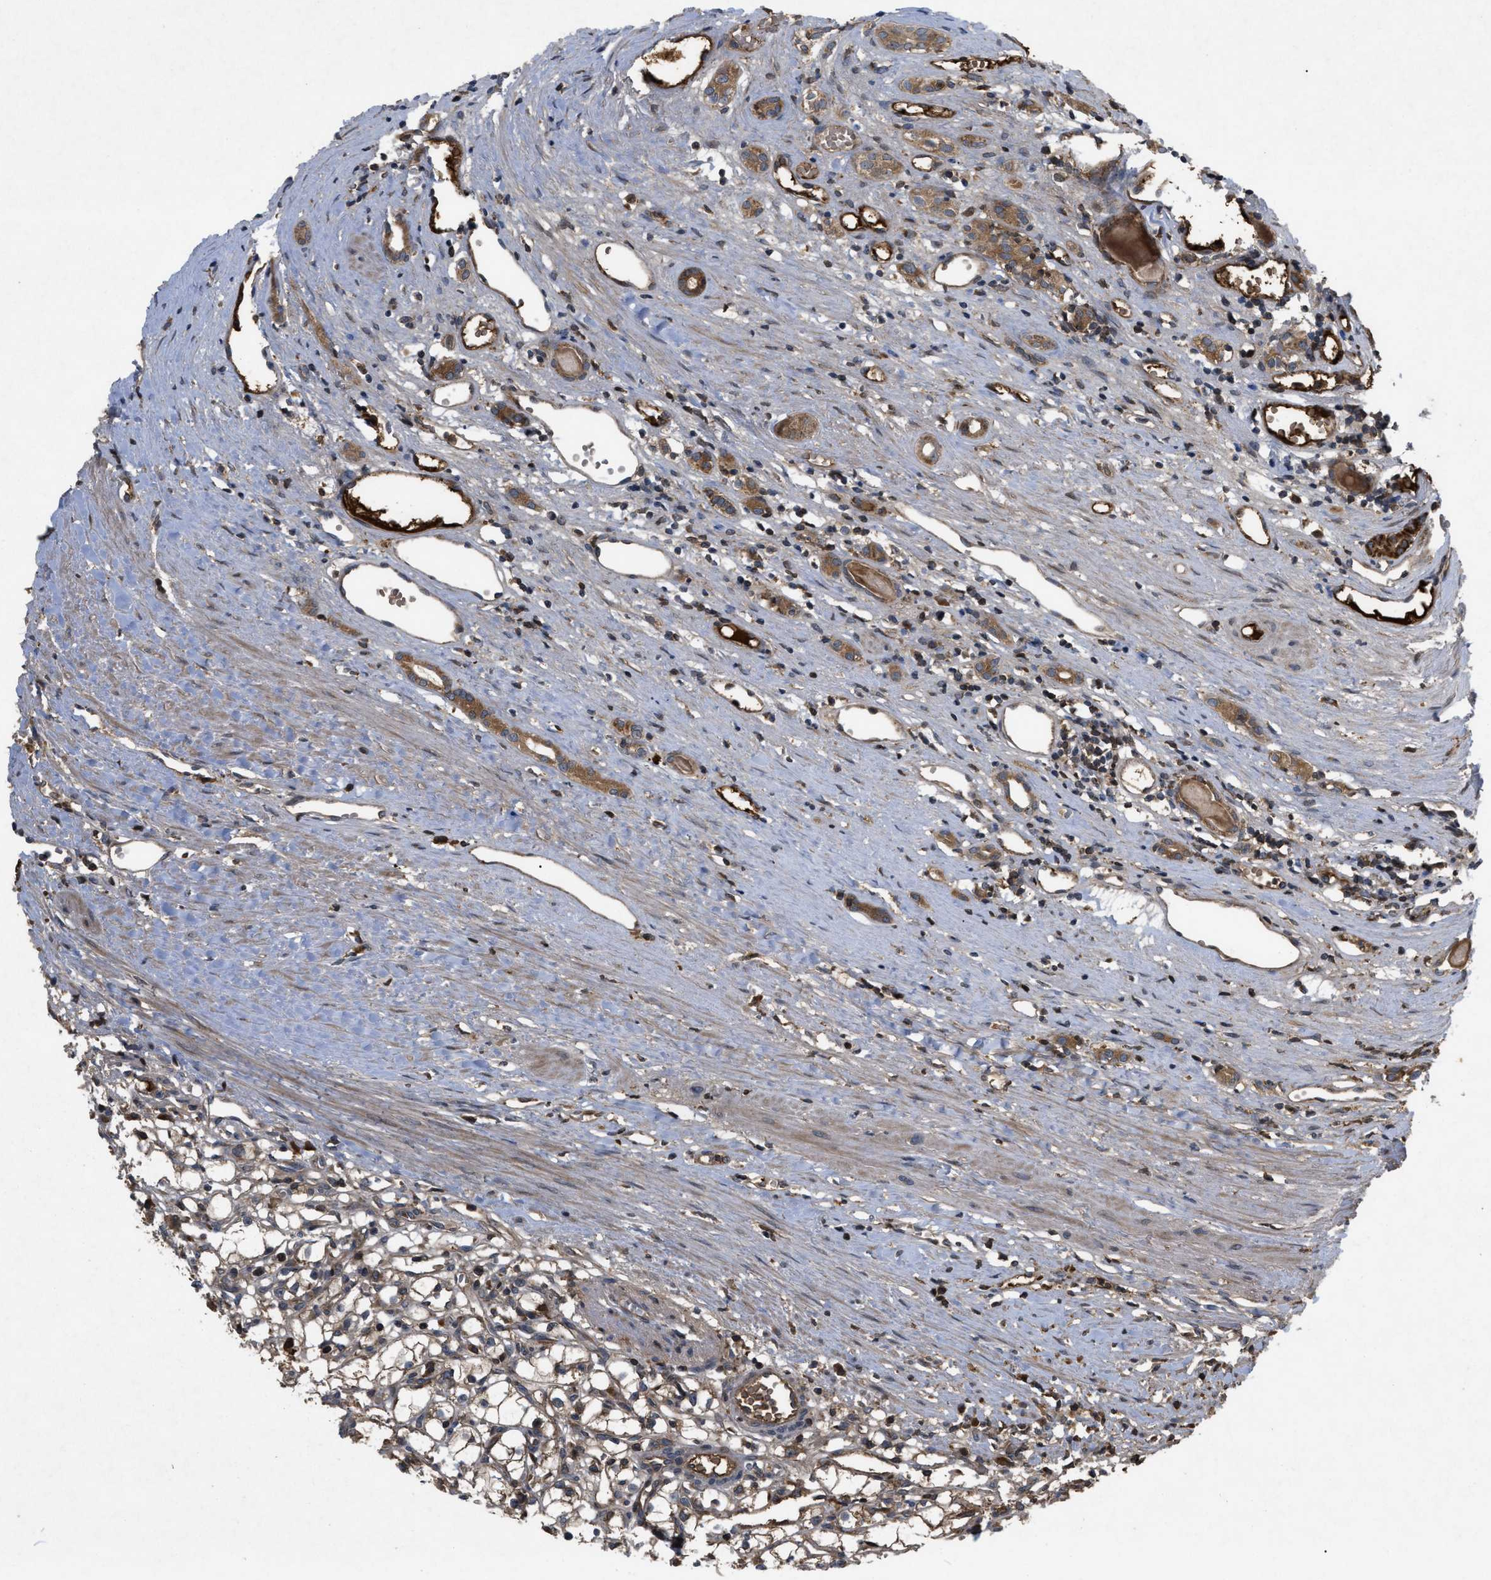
{"staining": {"intensity": "moderate", "quantity": ">75%", "location": "cytoplasmic/membranous"}, "tissue": "renal cancer", "cell_type": "Tumor cells", "image_type": "cancer", "snomed": [{"axis": "morphology", "description": "Adenocarcinoma, NOS"}, {"axis": "topography", "description": "Kidney"}], "caption": "IHC histopathology image of human renal cancer (adenocarcinoma) stained for a protein (brown), which shows medium levels of moderate cytoplasmic/membranous expression in about >75% of tumor cells.", "gene": "RAB2A", "patient": {"sex": "male", "age": 56}}